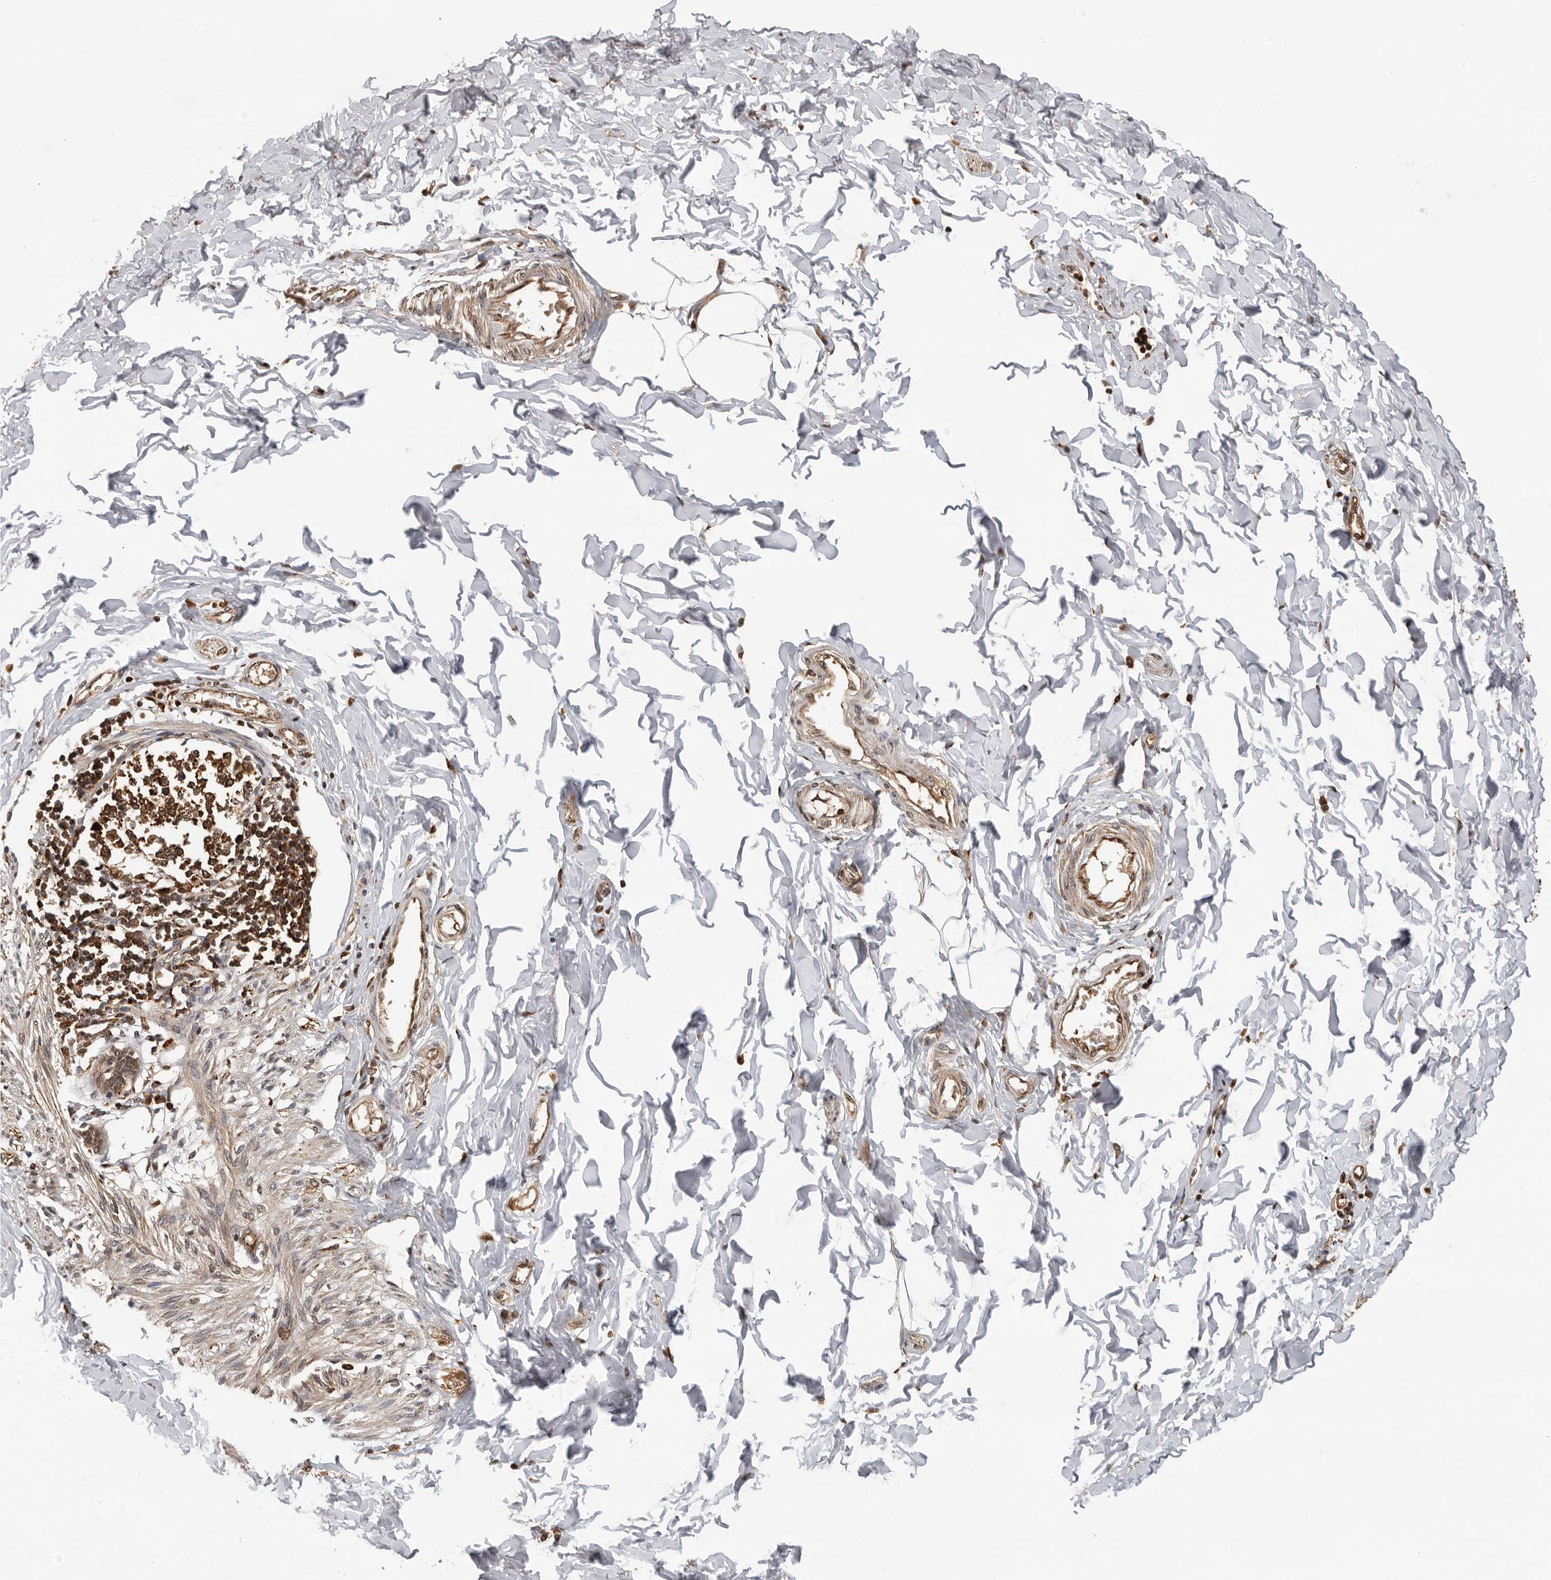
{"staining": {"intensity": "moderate", "quantity": ">75%", "location": "cytoplasmic/membranous"}, "tissue": "smooth muscle", "cell_type": "Smooth muscle cells", "image_type": "normal", "snomed": [{"axis": "morphology", "description": "Normal tissue, NOS"}, {"axis": "morphology", "description": "Adenocarcinoma, NOS"}, {"axis": "topography", "description": "Smooth muscle"}, {"axis": "topography", "description": "Colon"}], "caption": "Smooth muscle stained for a protein (brown) displays moderate cytoplasmic/membranous positive staining in approximately >75% of smooth muscle cells.", "gene": "RNF157", "patient": {"sex": "male", "age": 14}}